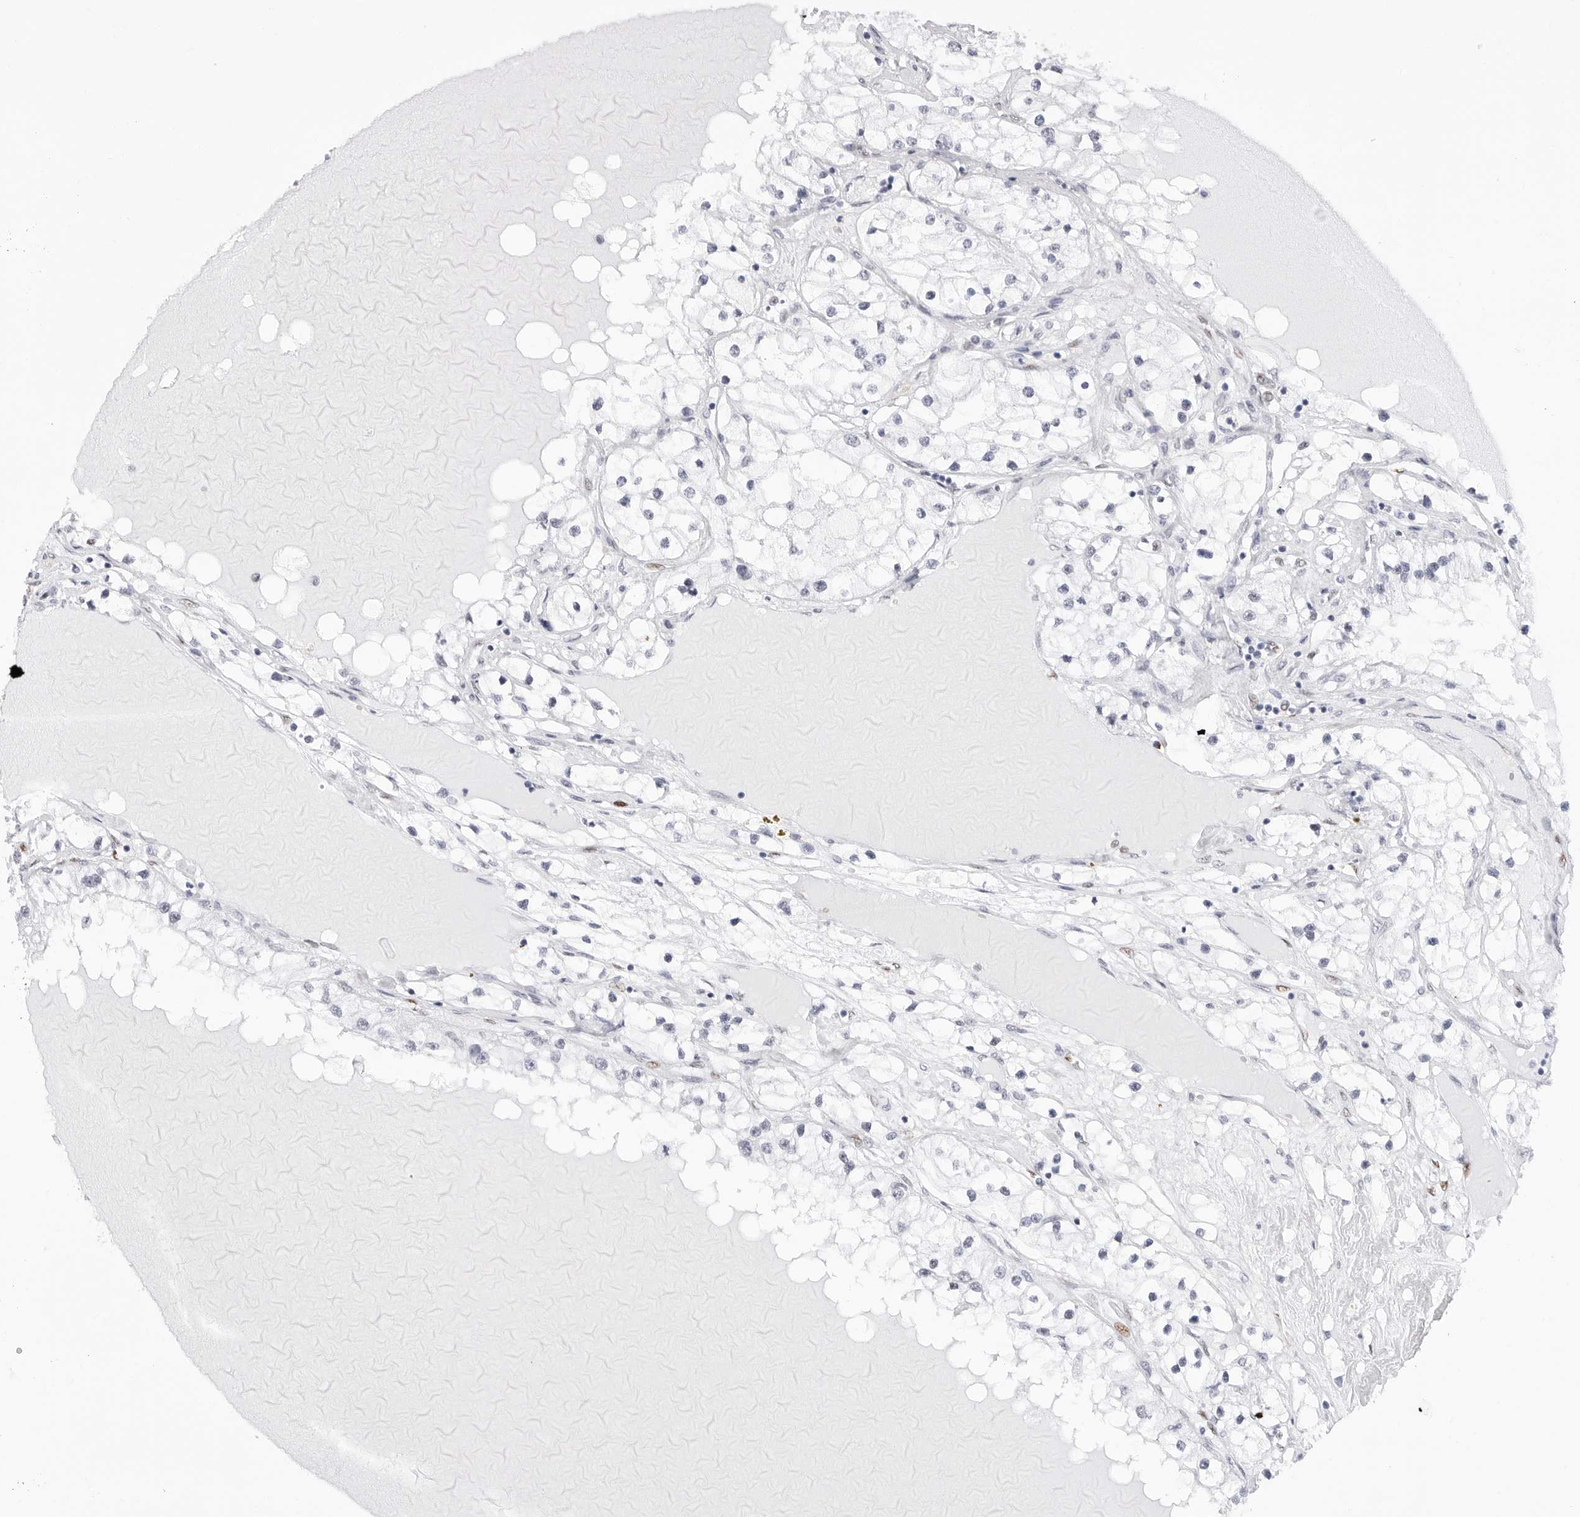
{"staining": {"intensity": "negative", "quantity": "none", "location": "none"}, "tissue": "renal cancer", "cell_type": "Tumor cells", "image_type": "cancer", "snomed": [{"axis": "morphology", "description": "Adenocarcinoma, NOS"}, {"axis": "topography", "description": "Kidney"}], "caption": "High power microscopy photomicrograph of an IHC image of adenocarcinoma (renal), revealing no significant positivity in tumor cells.", "gene": "NASP", "patient": {"sex": "male", "age": 68}}